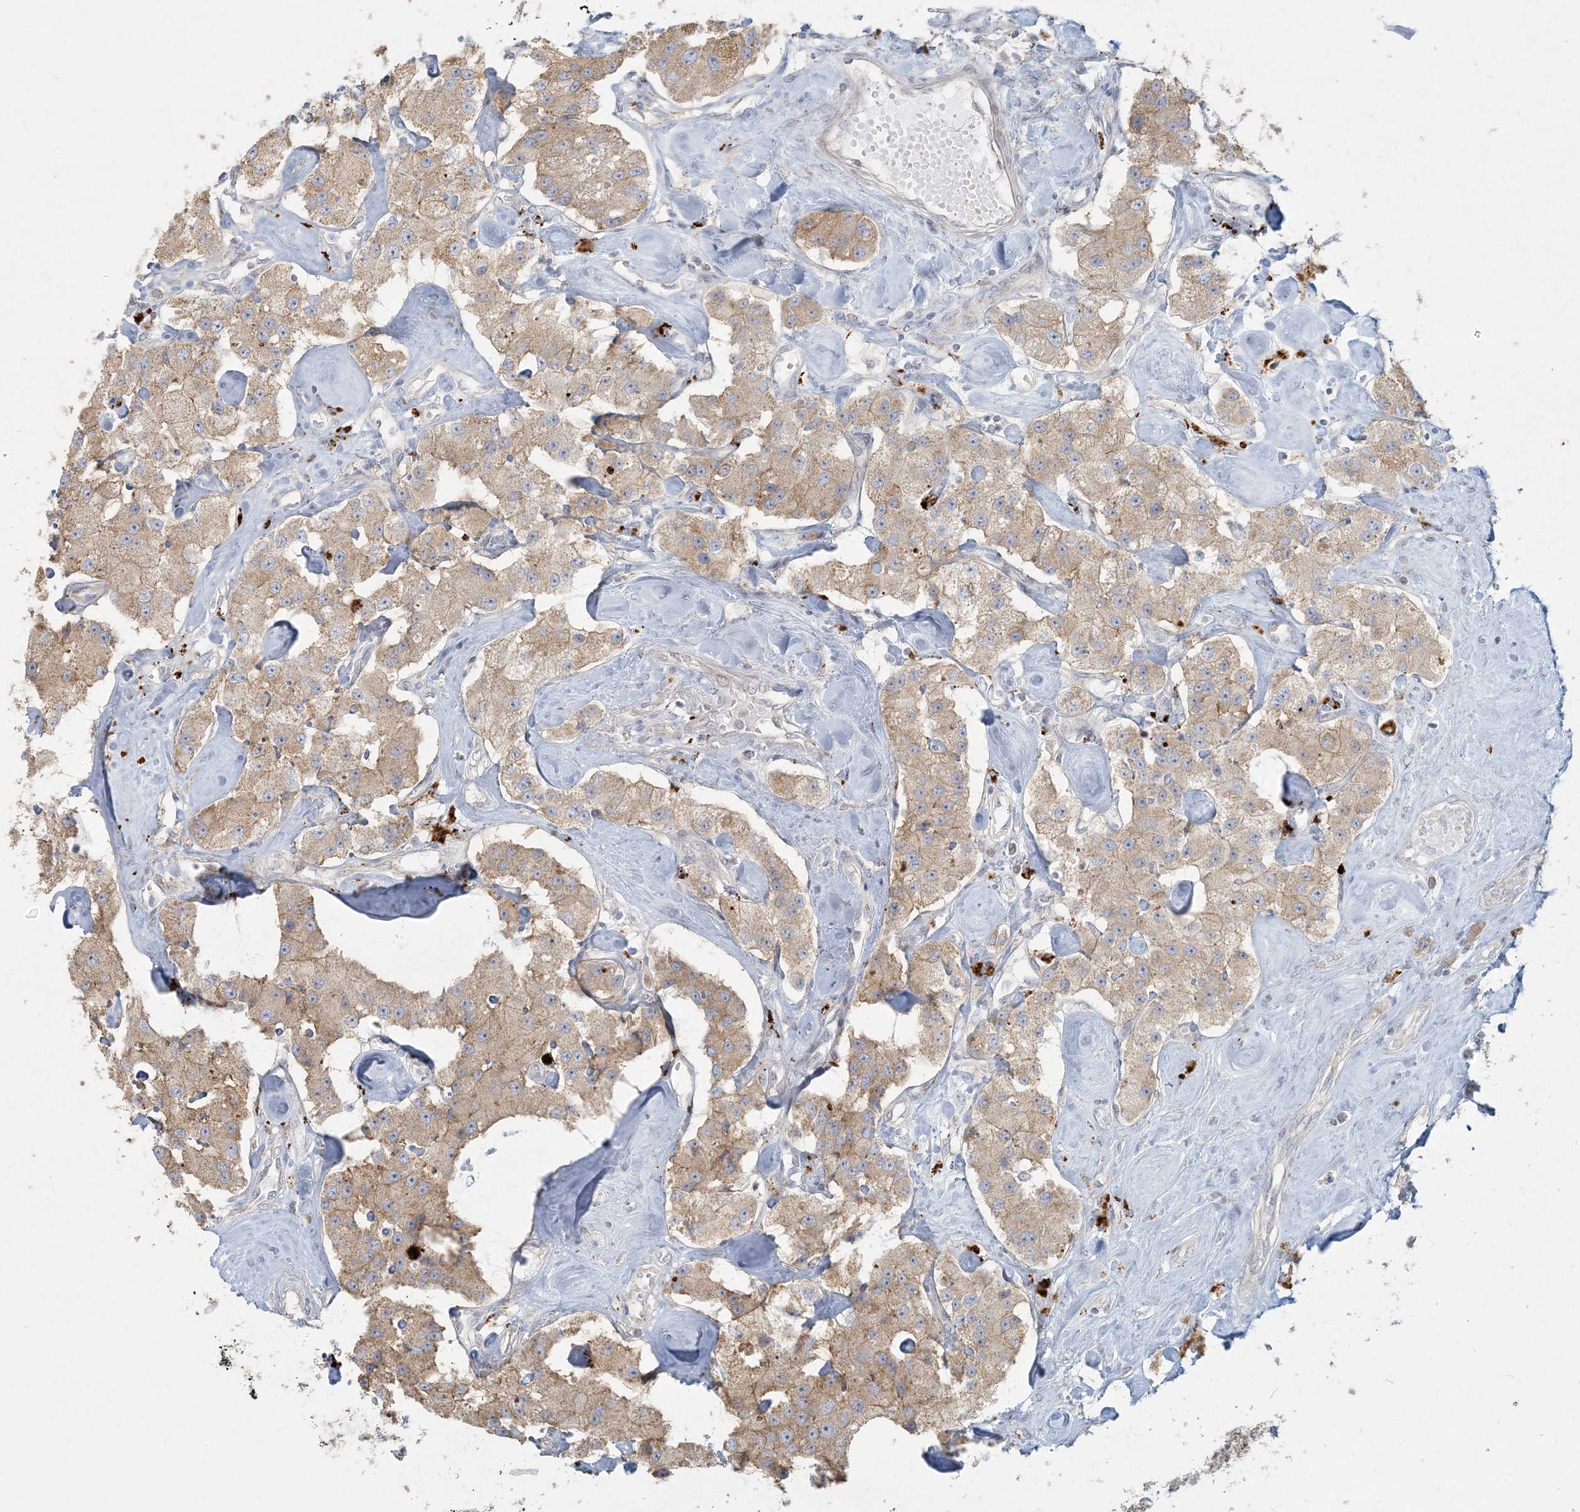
{"staining": {"intensity": "weak", "quantity": ">75%", "location": "cytoplasmic/membranous"}, "tissue": "carcinoid", "cell_type": "Tumor cells", "image_type": "cancer", "snomed": [{"axis": "morphology", "description": "Carcinoid, malignant, NOS"}, {"axis": "topography", "description": "Pancreas"}], "caption": "Human carcinoid stained for a protein (brown) displays weak cytoplasmic/membranous positive positivity in approximately >75% of tumor cells.", "gene": "MCAT", "patient": {"sex": "male", "age": 41}}